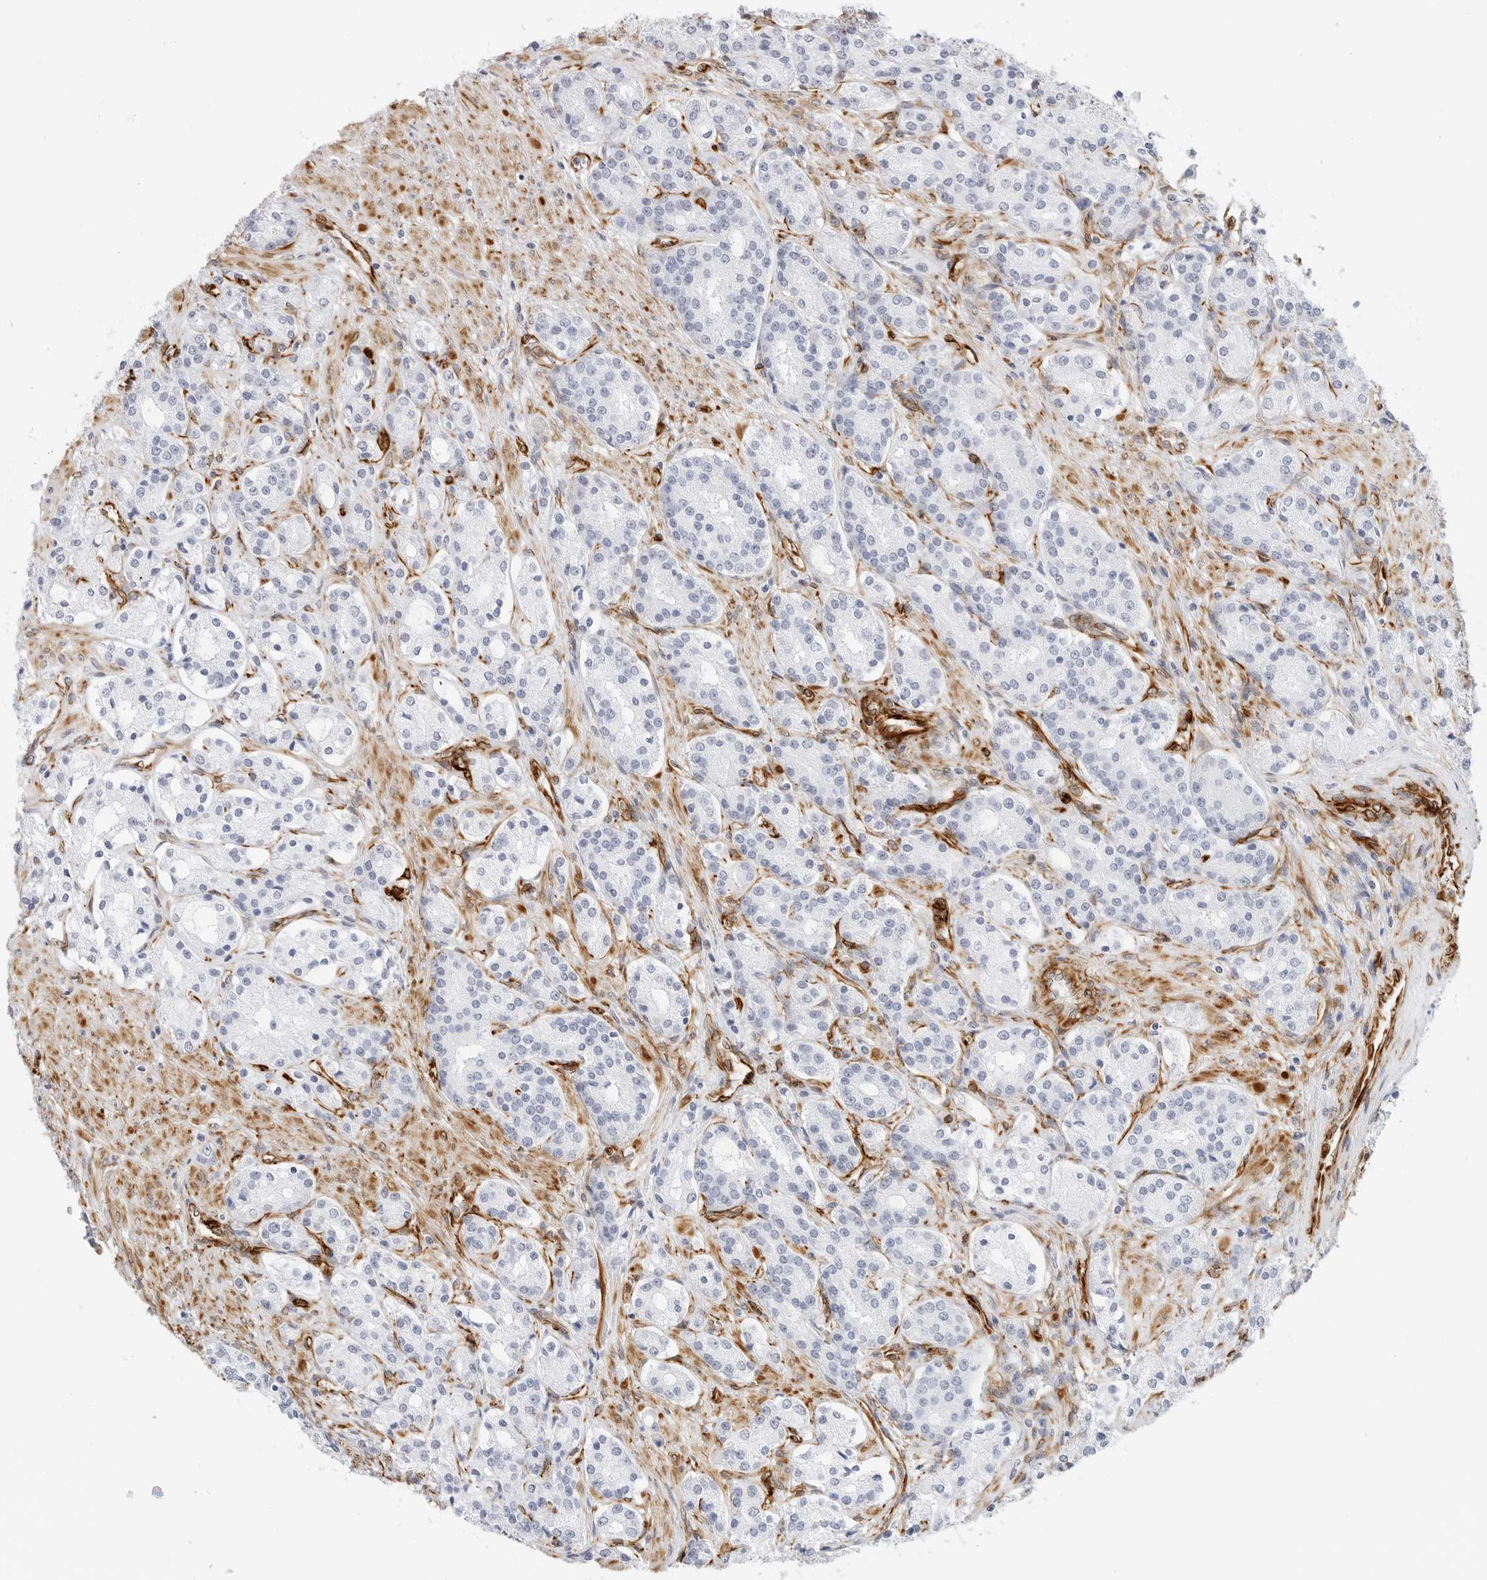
{"staining": {"intensity": "negative", "quantity": "none", "location": "none"}, "tissue": "prostate cancer", "cell_type": "Tumor cells", "image_type": "cancer", "snomed": [{"axis": "morphology", "description": "Adenocarcinoma, High grade"}, {"axis": "topography", "description": "Prostate"}], "caption": "This is an IHC histopathology image of human prostate cancer. There is no expression in tumor cells.", "gene": "NES", "patient": {"sex": "male", "age": 60}}